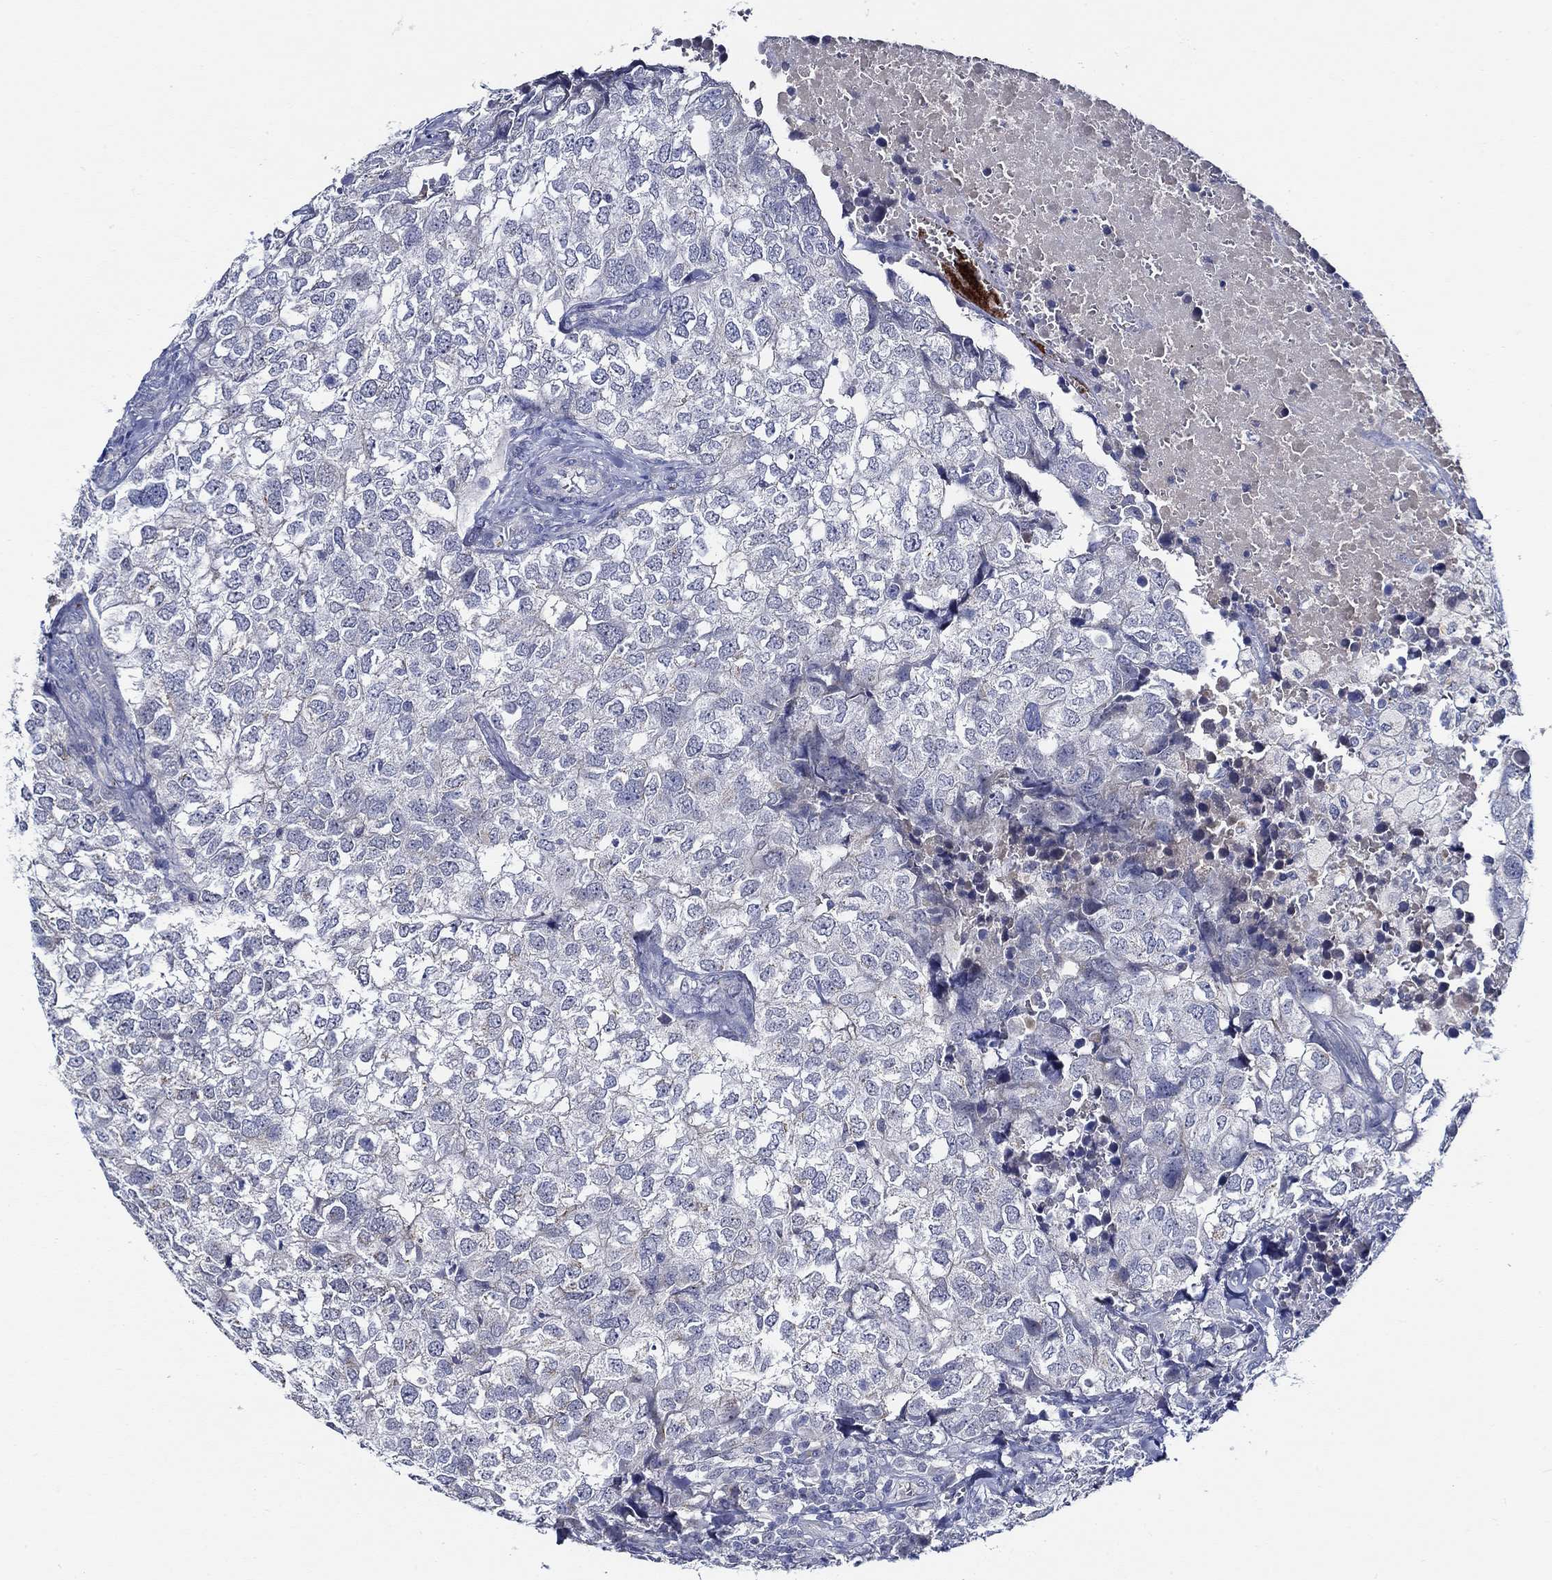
{"staining": {"intensity": "negative", "quantity": "none", "location": "none"}, "tissue": "breast cancer", "cell_type": "Tumor cells", "image_type": "cancer", "snomed": [{"axis": "morphology", "description": "Duct carcinoma"}, {"axis": "topography", "description": "Breast"}], "caption": "An immunohistochemistry (IHC) photomicrograph of breast invasive ductal carcinoma is shown. There is no staining in tumor cells of breast invasive ductal carcinoma.", "gene": "ALOX12", "patient": {"sex": "female", "age": 30}}